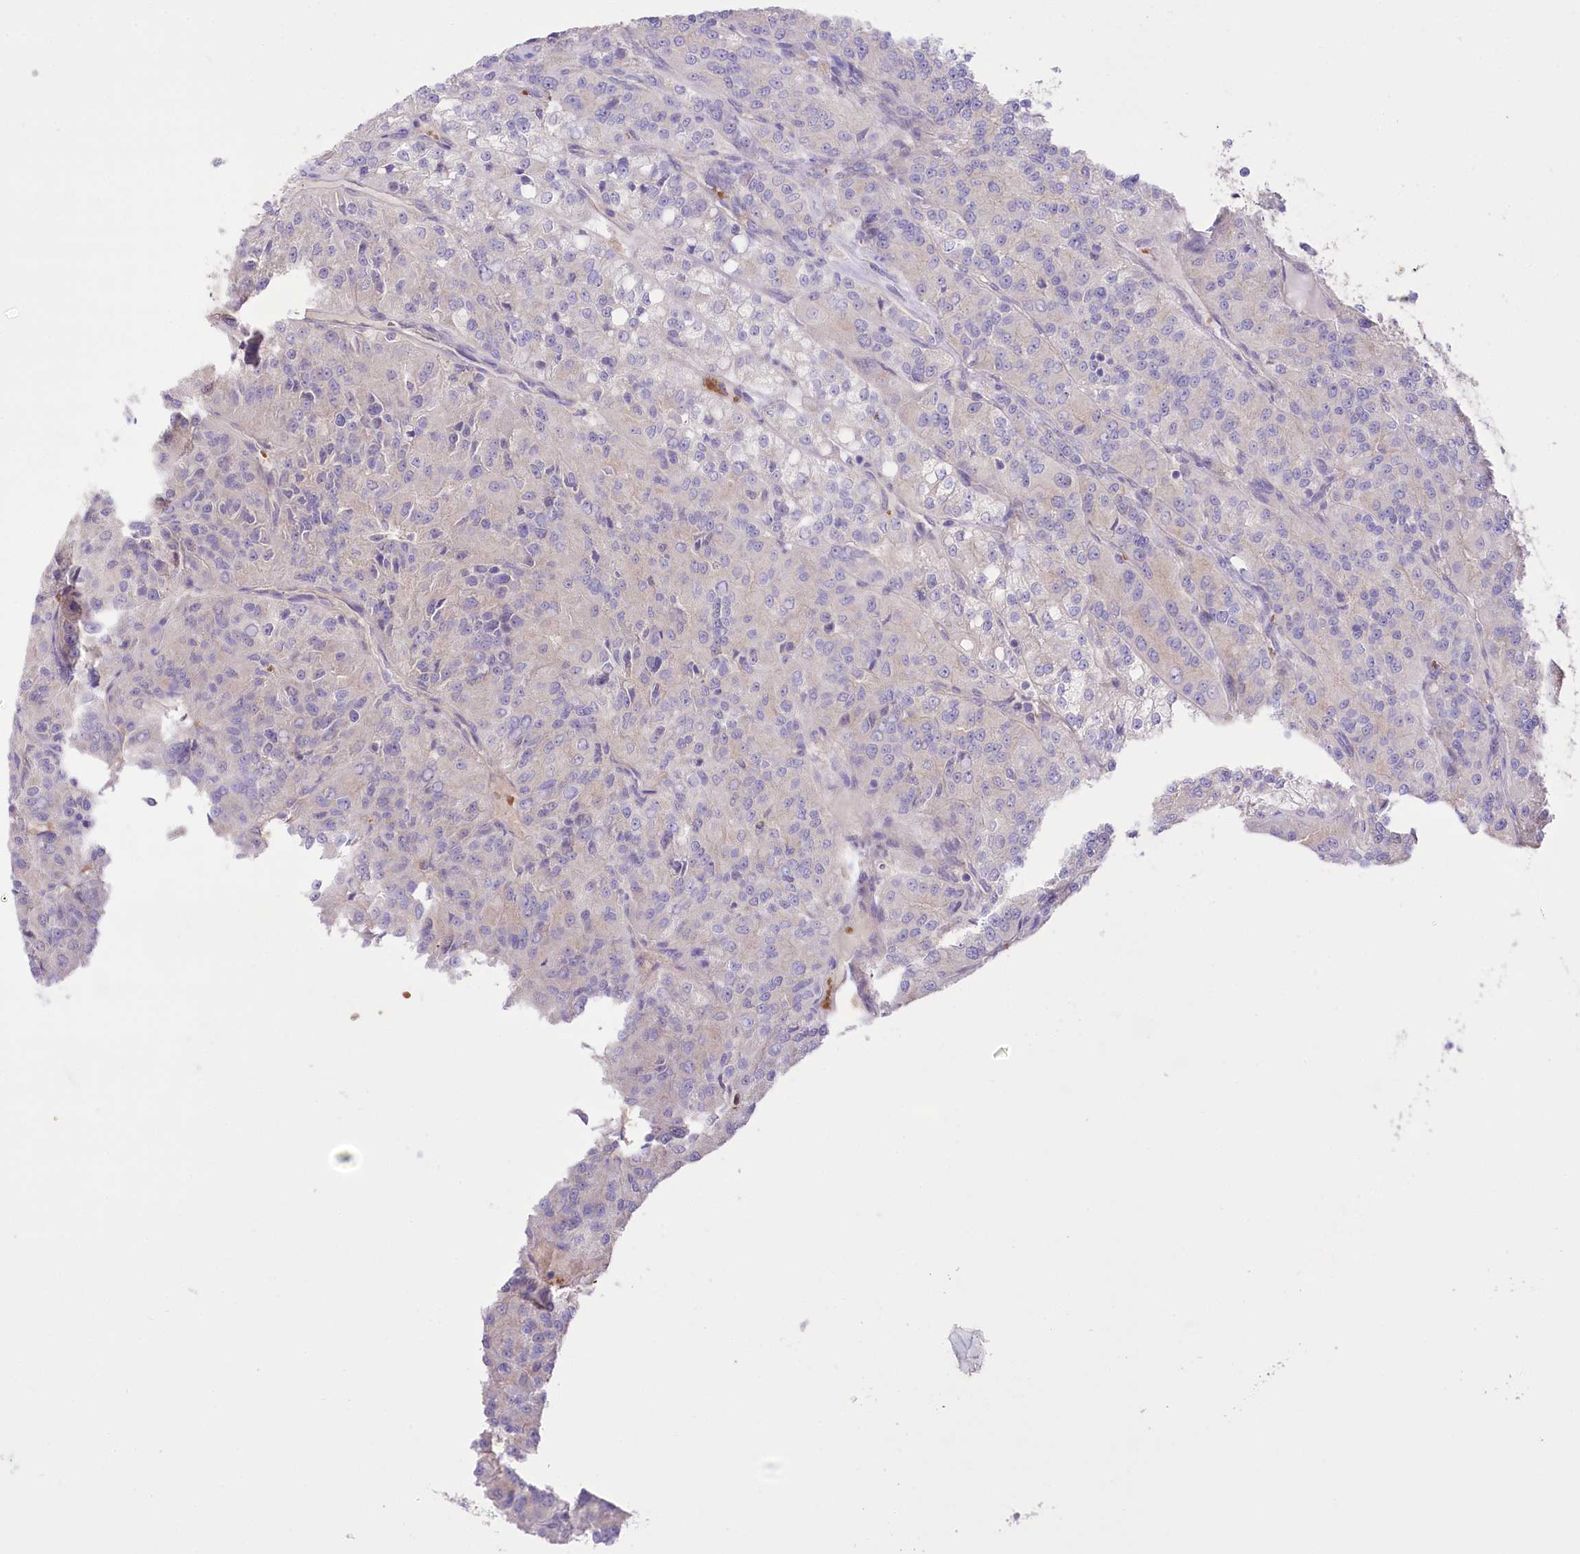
{"staining": {"intensity": "negative", "quantity": "none", "location": "none"}, "tissue": "renal cancer", "cell_type": "Tumor cells", "image_type": "cancer", "snomed": [{"axis": "morphology", "description": "Adenocarcinoma, NOS"}, {"axis": "topography", "description": "Kidney"}], "caption": "Immunohistochemistry (IHC) of human renal adenocarcinoma exhibits no staining in tumor cells.", "gene": "PRSS53", "patient": {"sex": "female", "age": 63}}